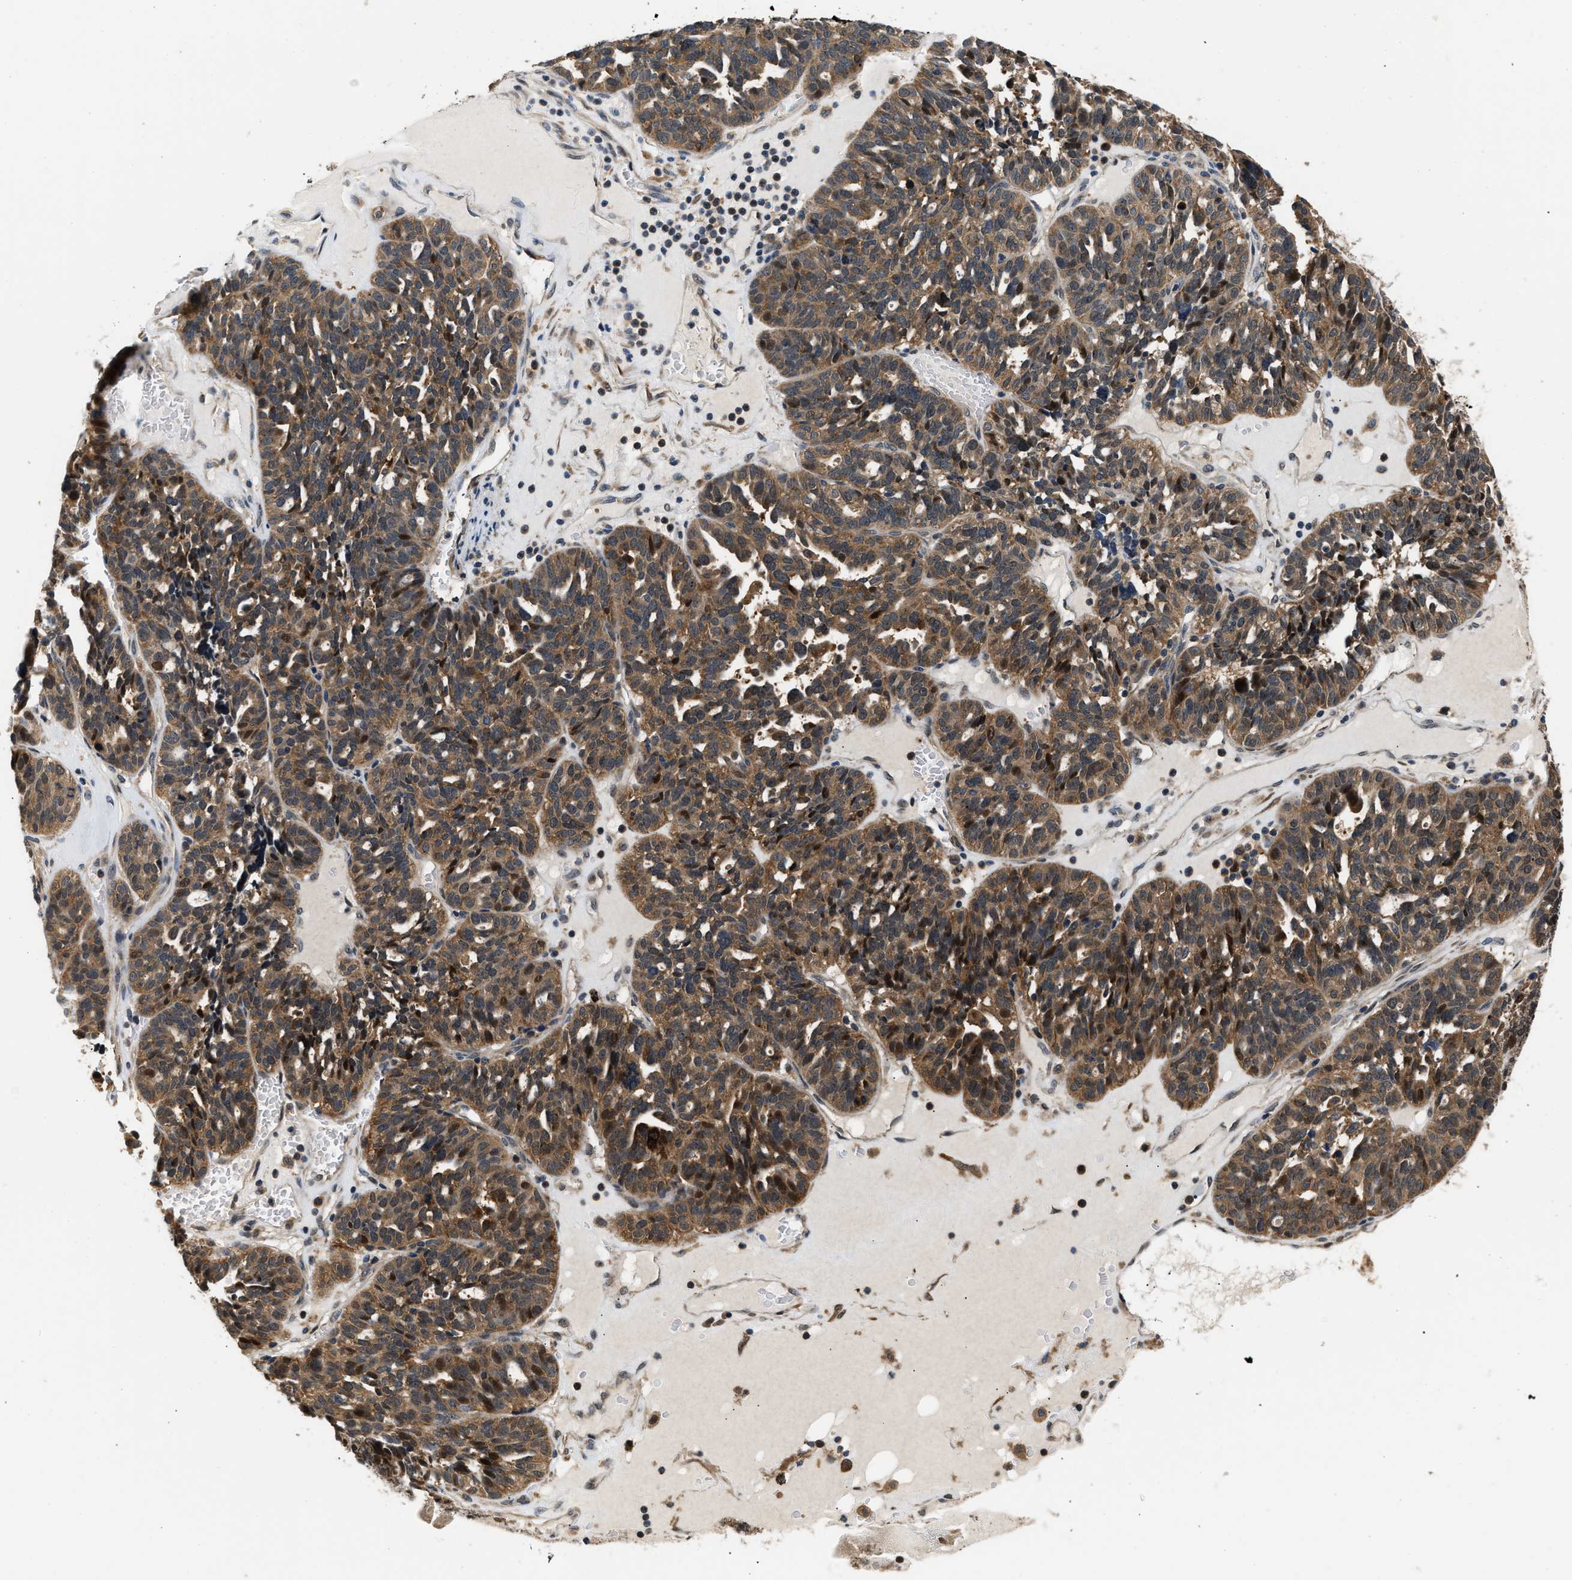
{"staining": {"intensity": "moderate", "quantity": ">75%", "location": "cytoplasmic/membranous,nuclear"}, "tissue": "ovarian cancer", "cell_type": "Tumor cells", "image_type": "cancer", "snomed": [{"axis": "morphology", "description": "Cystadenocarcinoma, serous, NOS"}, {"axis": "topography", "description": "Ovary"}], "caption": "Moderate cytoplasmic/membranous and nuclear staining for a protein is appreciated in approximately >75% of tumor cells of ovarian cancer using immunohistochemistry.", "gene": "LARP6", "patient": {"sex": "female", "age": 59}}